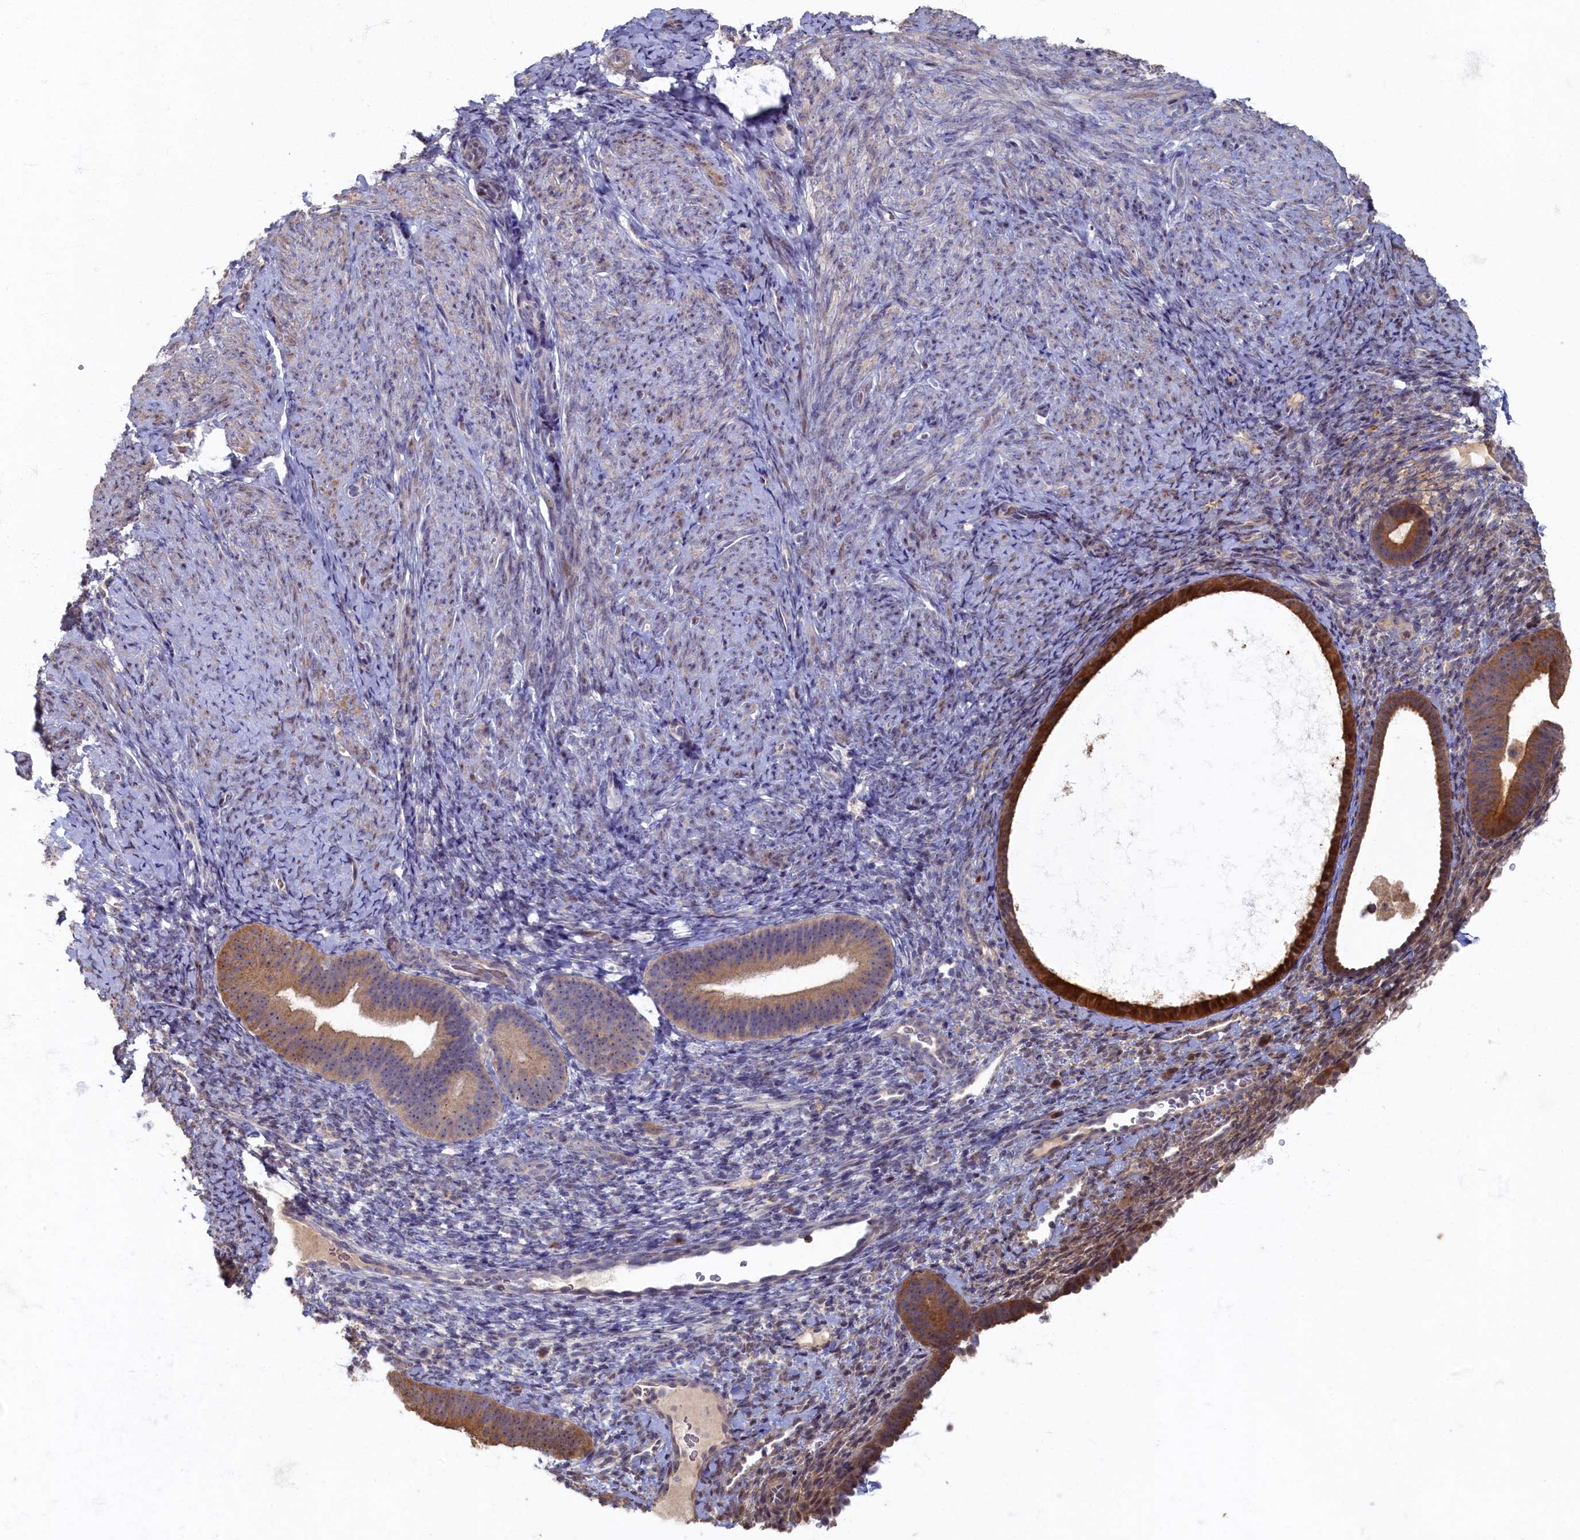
{"staining": {"intensity": "negative", "quantity": "none", "location": "none"}, "tissue": "endometrium", "cell_type": "Cells in endometrial stroma", "image_type": "normal", "snomed": [{"axis": "morphology", "description": "Normal tissue, NOS"}, {"axis": "topography", "description": "Endometrium"}], "caption": "The immunohistochemistry (IHC) histopathology image has no significant expression in cells in endometrial stroma of endometrium. Brightfield microscopy of IHC stained with DAB (3,3'-diaminobenzidine) (brown) and hematoxylin (blue), captured at high magnification.", "gene": "HUNK", "patient": {"sex": "female", "age": 65}}